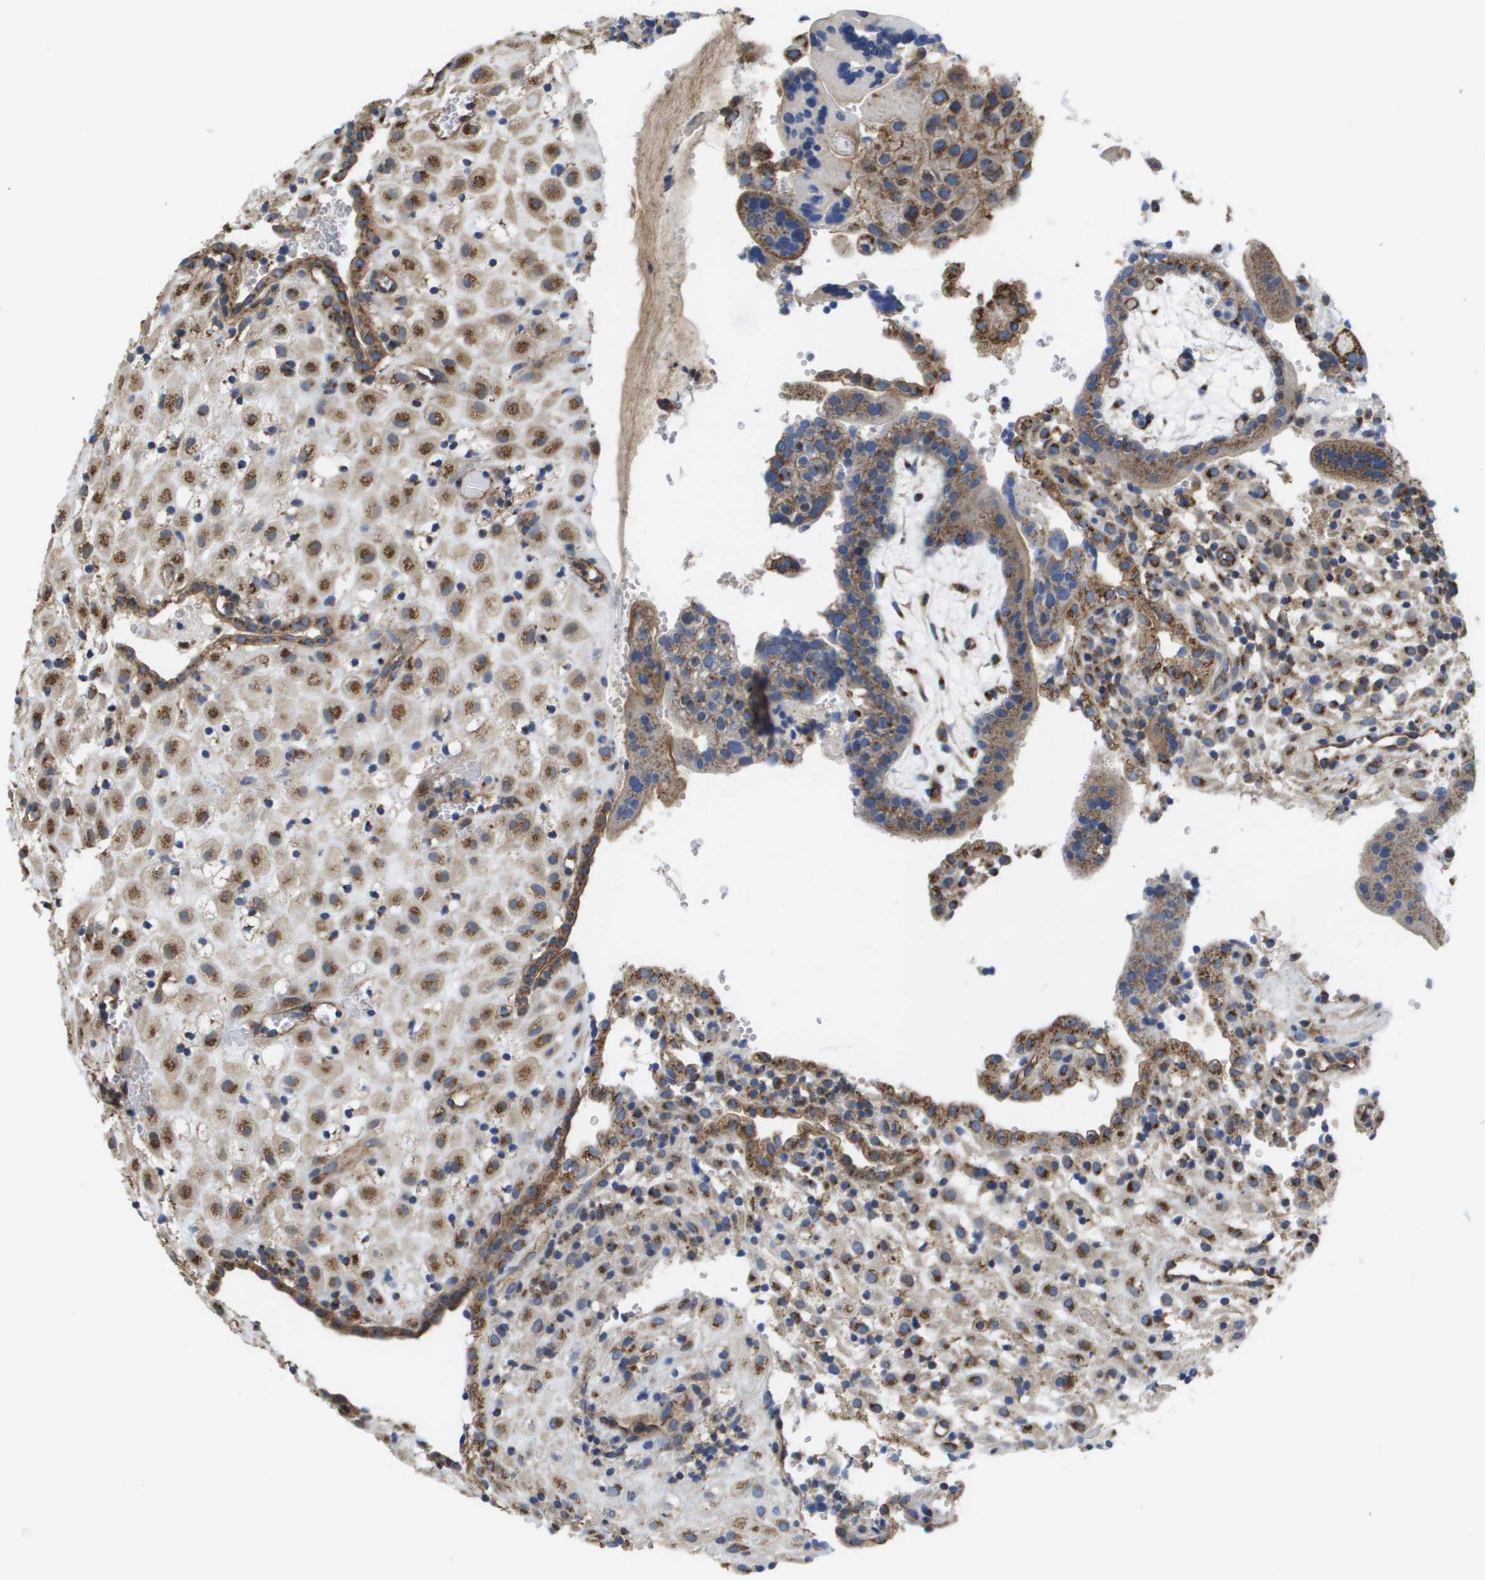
{"staining": {"intensity": "moderate", "quantity": "25%-75%", "location": "cytoplasmic/membranous"}, "tissue": "placenta", "cell_type": "Decidual cells", "image_type": "normal", "snomed": [{"axis": "morphology", "description": "Normal tissue, NOS"}, {"axis": "topography", "description": "Placenta"}], "caption": "Human placenta stained for a protein (brown) exhibits moderate cytoplasmic/membranous positive expression in approximately 25%-75% of decidual cells.", "gene": "BST2", "patient": {"sex": "female", "age": 18}}